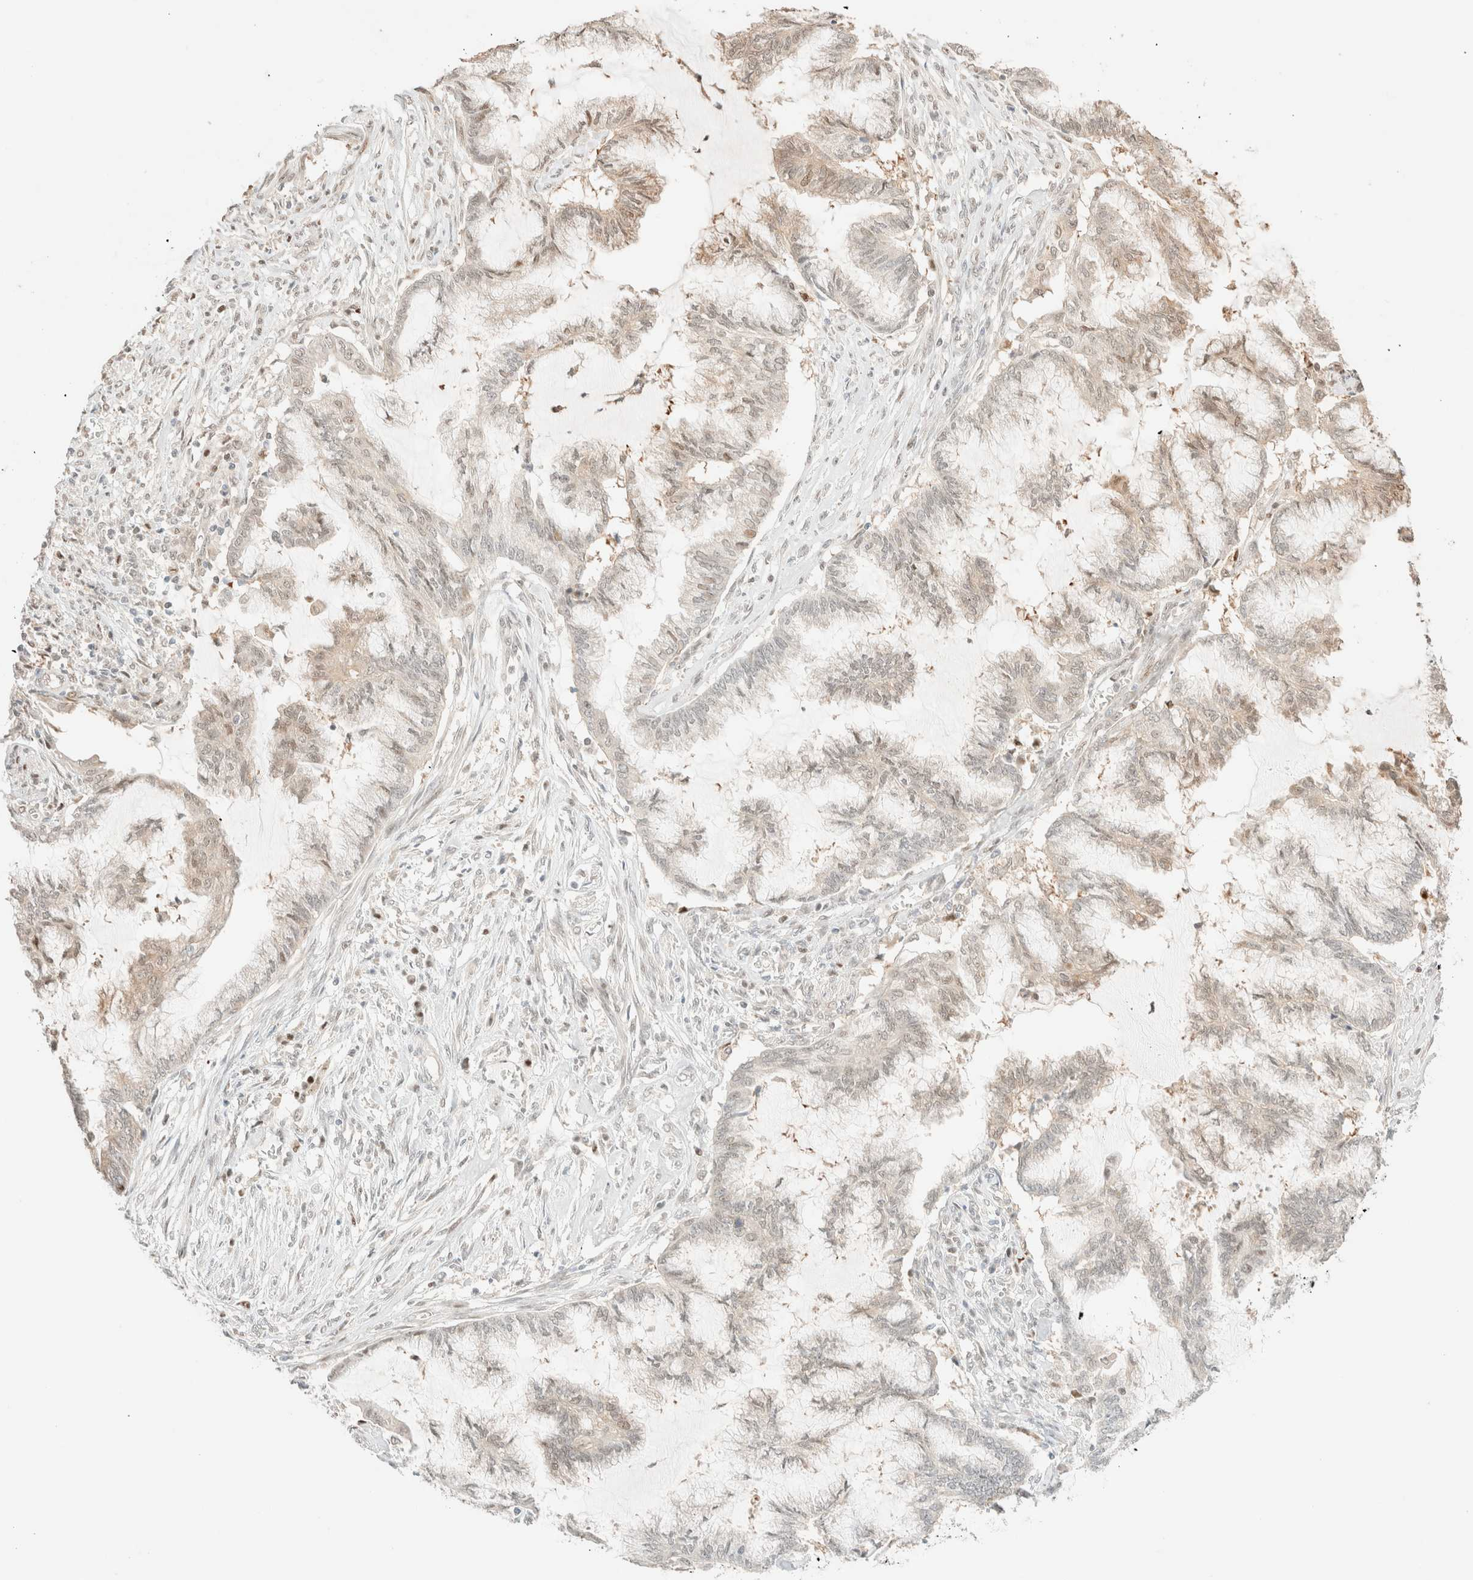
{"staining": {"intensity": "weak", "quantity": "<25%", "location": "cytoplasmic/membranous,nuclear"}, "tissue": "endometrial cancer", "cell_type": "Tumor cells", "image_type": "cancer", "snomed": [{"axis": "morphology", "description": "Adenocarcinoma, NOS"}, {"axis": "topography", "description": "Endometrium"}], "caption": "Human endometrial cancer stained for a protein using immunohistochemistry (IHC) reveals no expression in tumor cells.", "gene": "TSR1", "patient": {"sex": "female", "age": 86}}